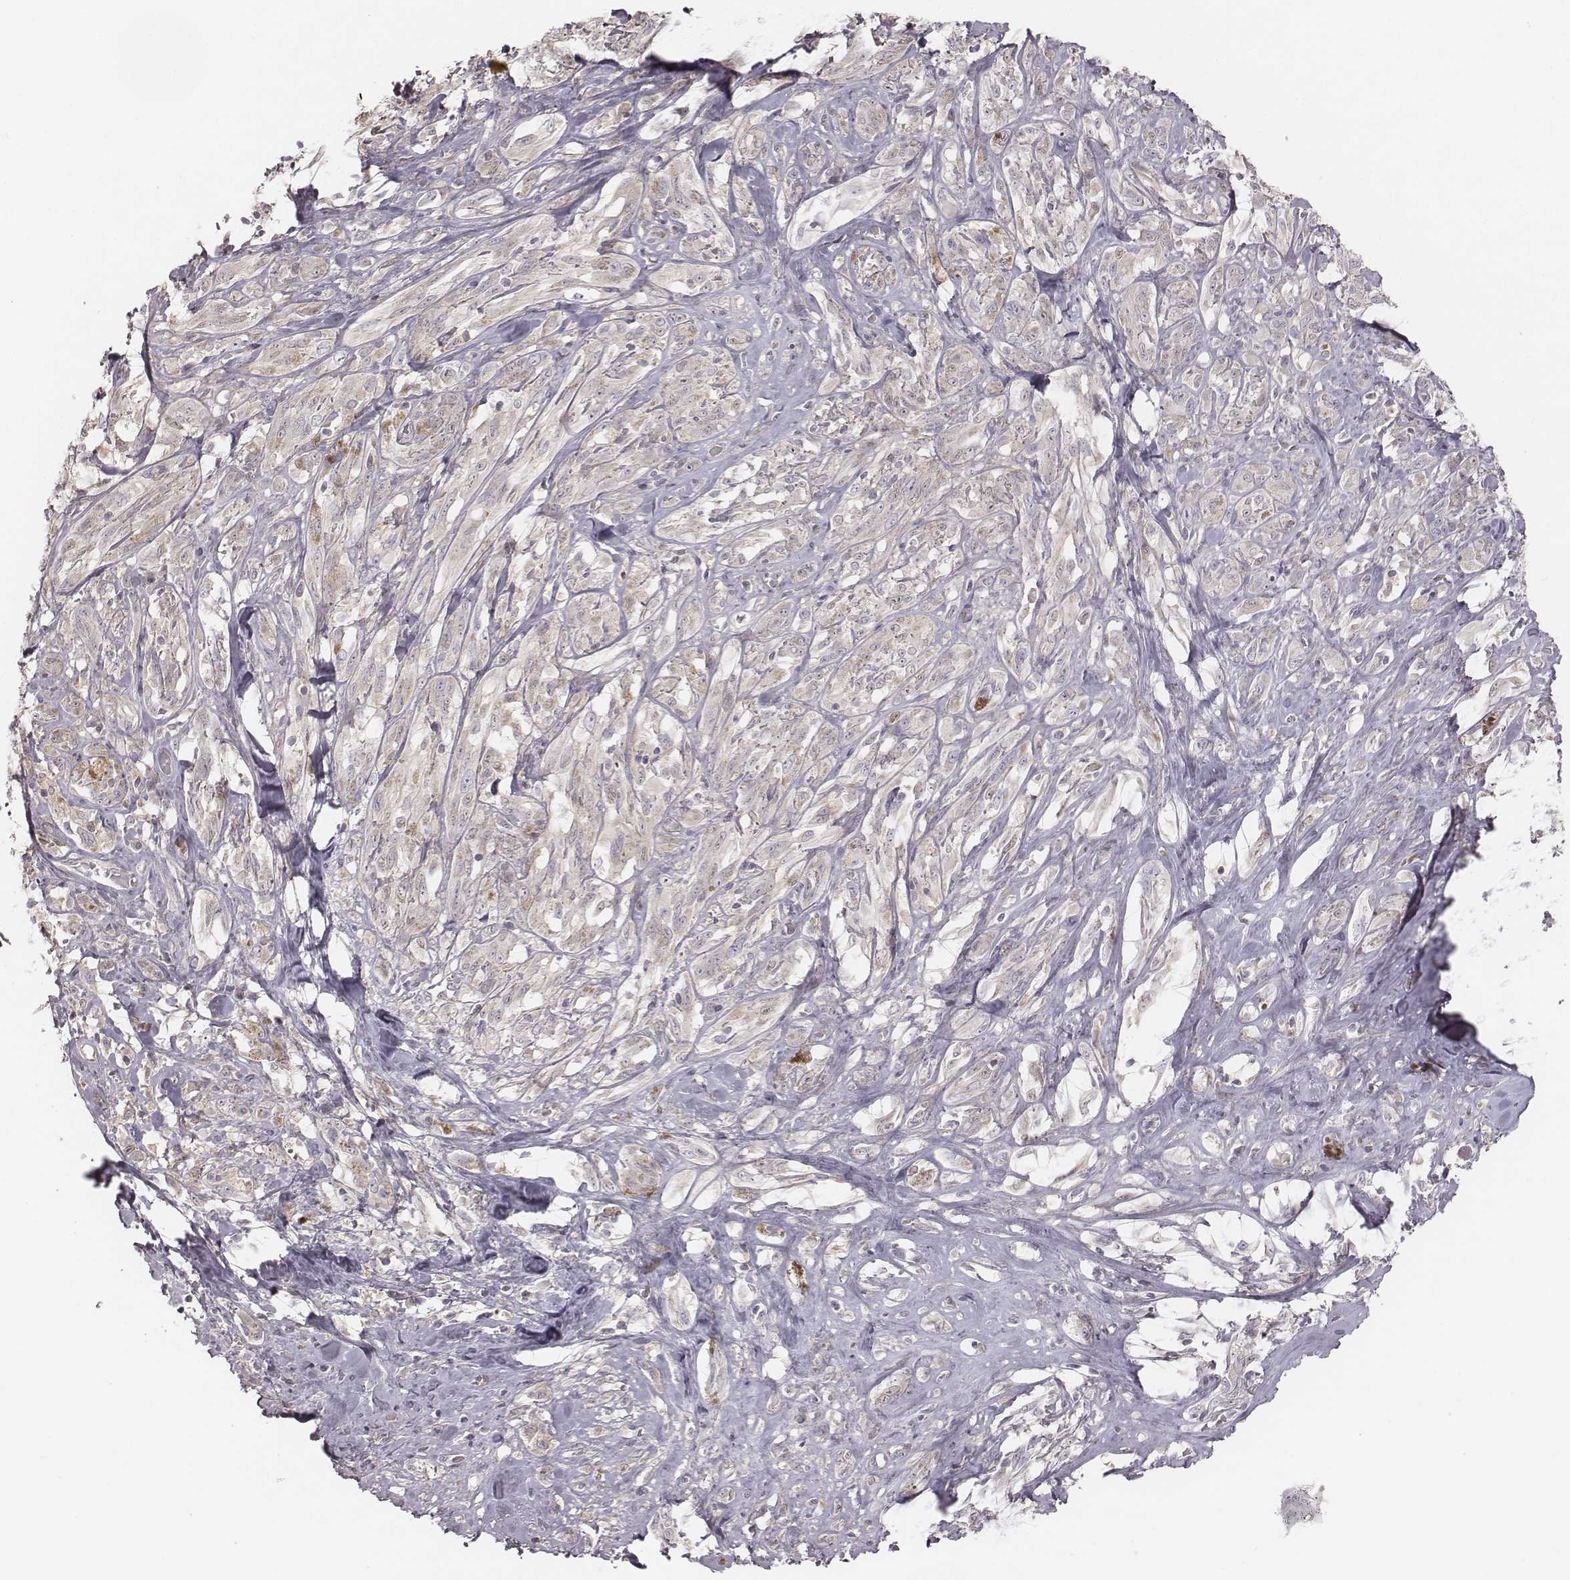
{"staining": {"intensity": "negative", "quantity": "none", "location": "none"}, "tissue": "melanoma", "cell_type": "Tumor cells", "image_type": "cancer", "snomed": [{"axis": "morphology", "description": "Malignant melanoma, NOS"}, {"axis": "topography", "description": "Skin"}], "caption": "This is an immunohistochemistry (IHC) histopathology image of human melanoma. There is no staining in tumor cells.", "gene": "TDRD5", "patient": {"sex": "female", "age": 91}}